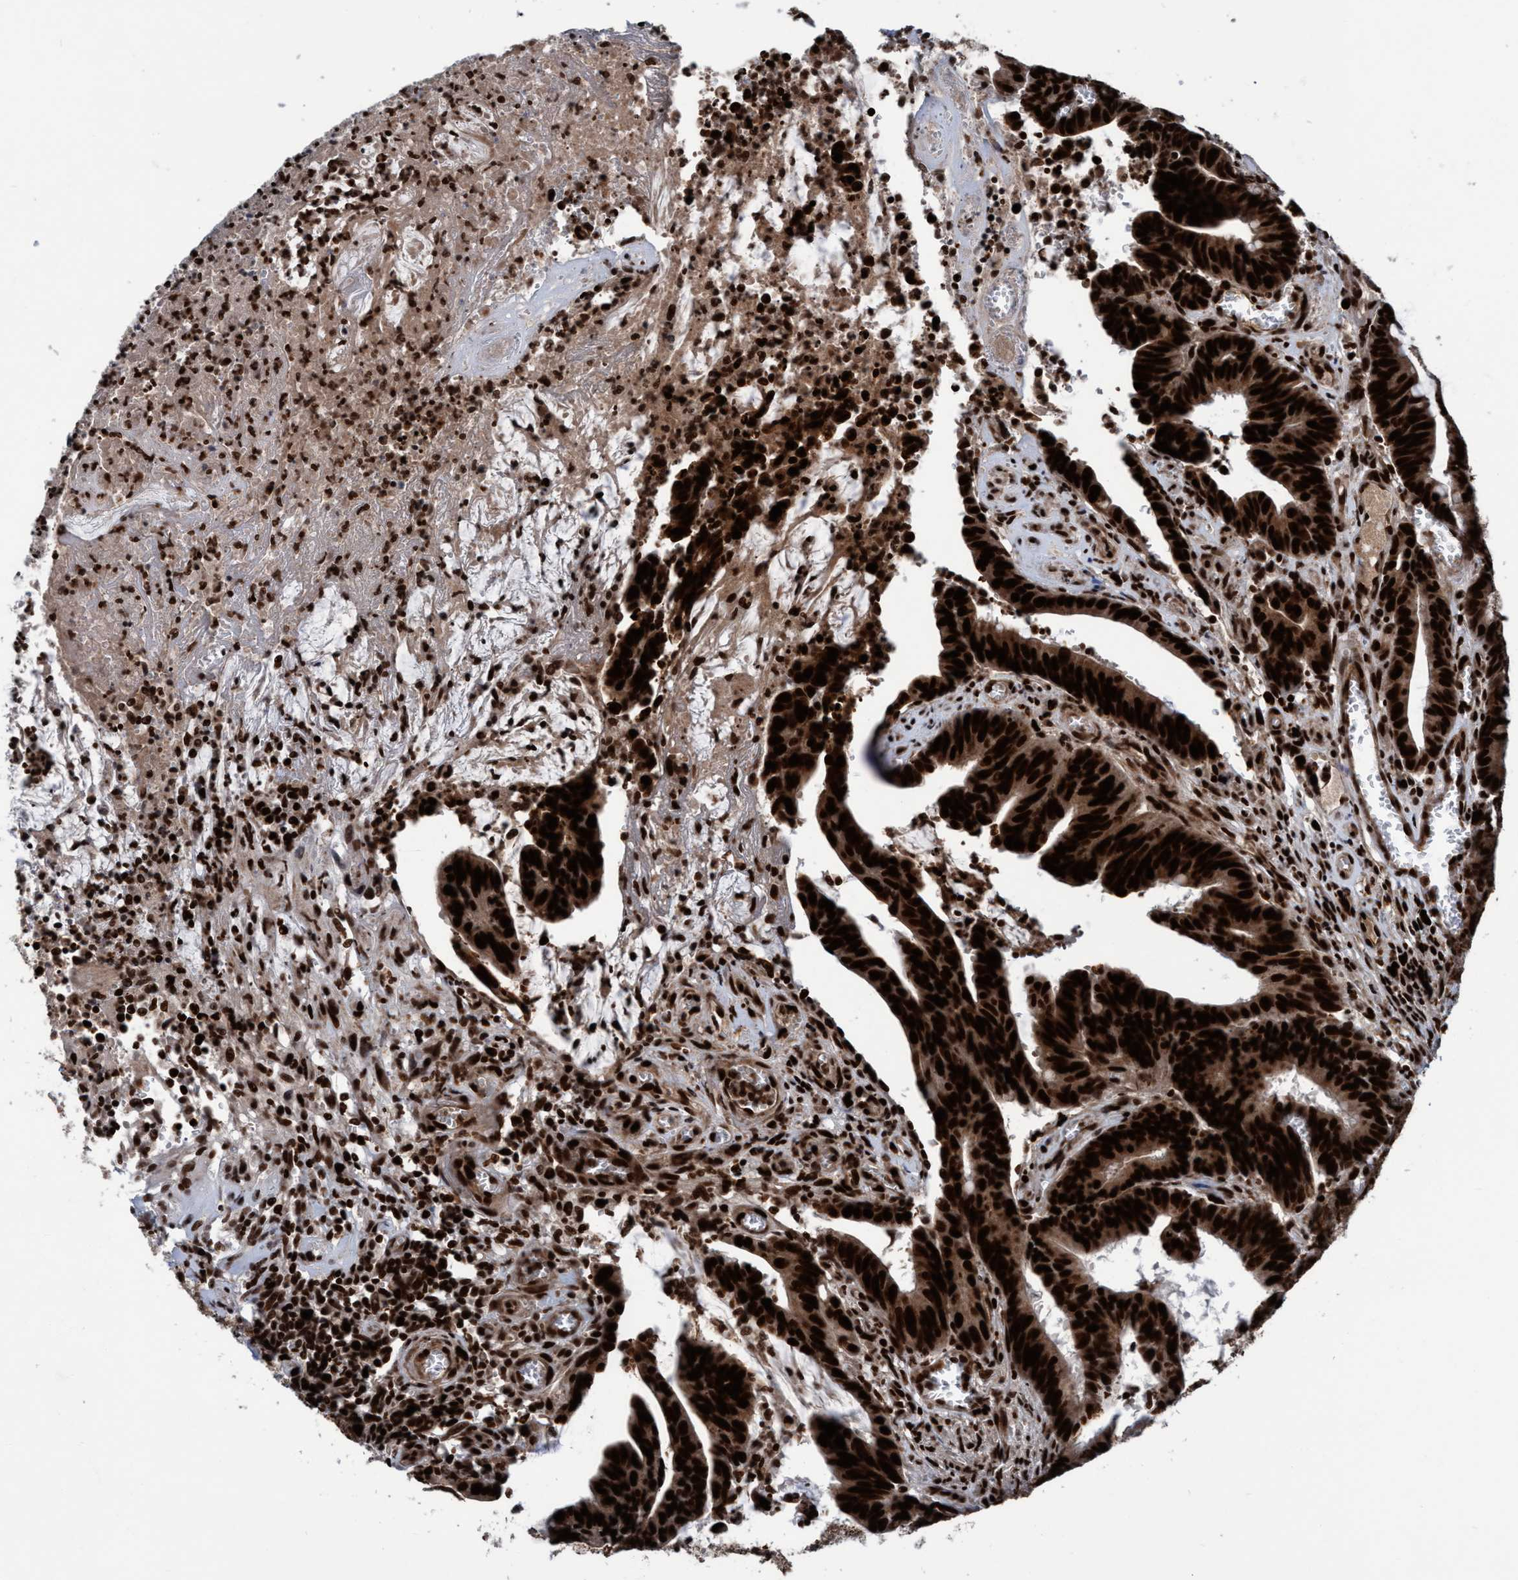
{"staining": {"intensity": "strong", "quantity": ">75%", "location": "cytoplasmic/membranous,nuclear"}, "tissue": "colorectal cancer", "cell_type": "Tumor cells", "image_type": "cancer", "snomed": [{"axis": "morphology", "description": "Adenocarcinoma, NOS"}, {"axis": "topography", "description": "Colon"}], "caption": "Protein expression analysis of colorectal cancer shows strong cytoplasmic/membranous and nuclear positivity in about >75% of tumor cells.", "gene": "TOPBP1", "patient": {"sex": "male", "age": 45}}